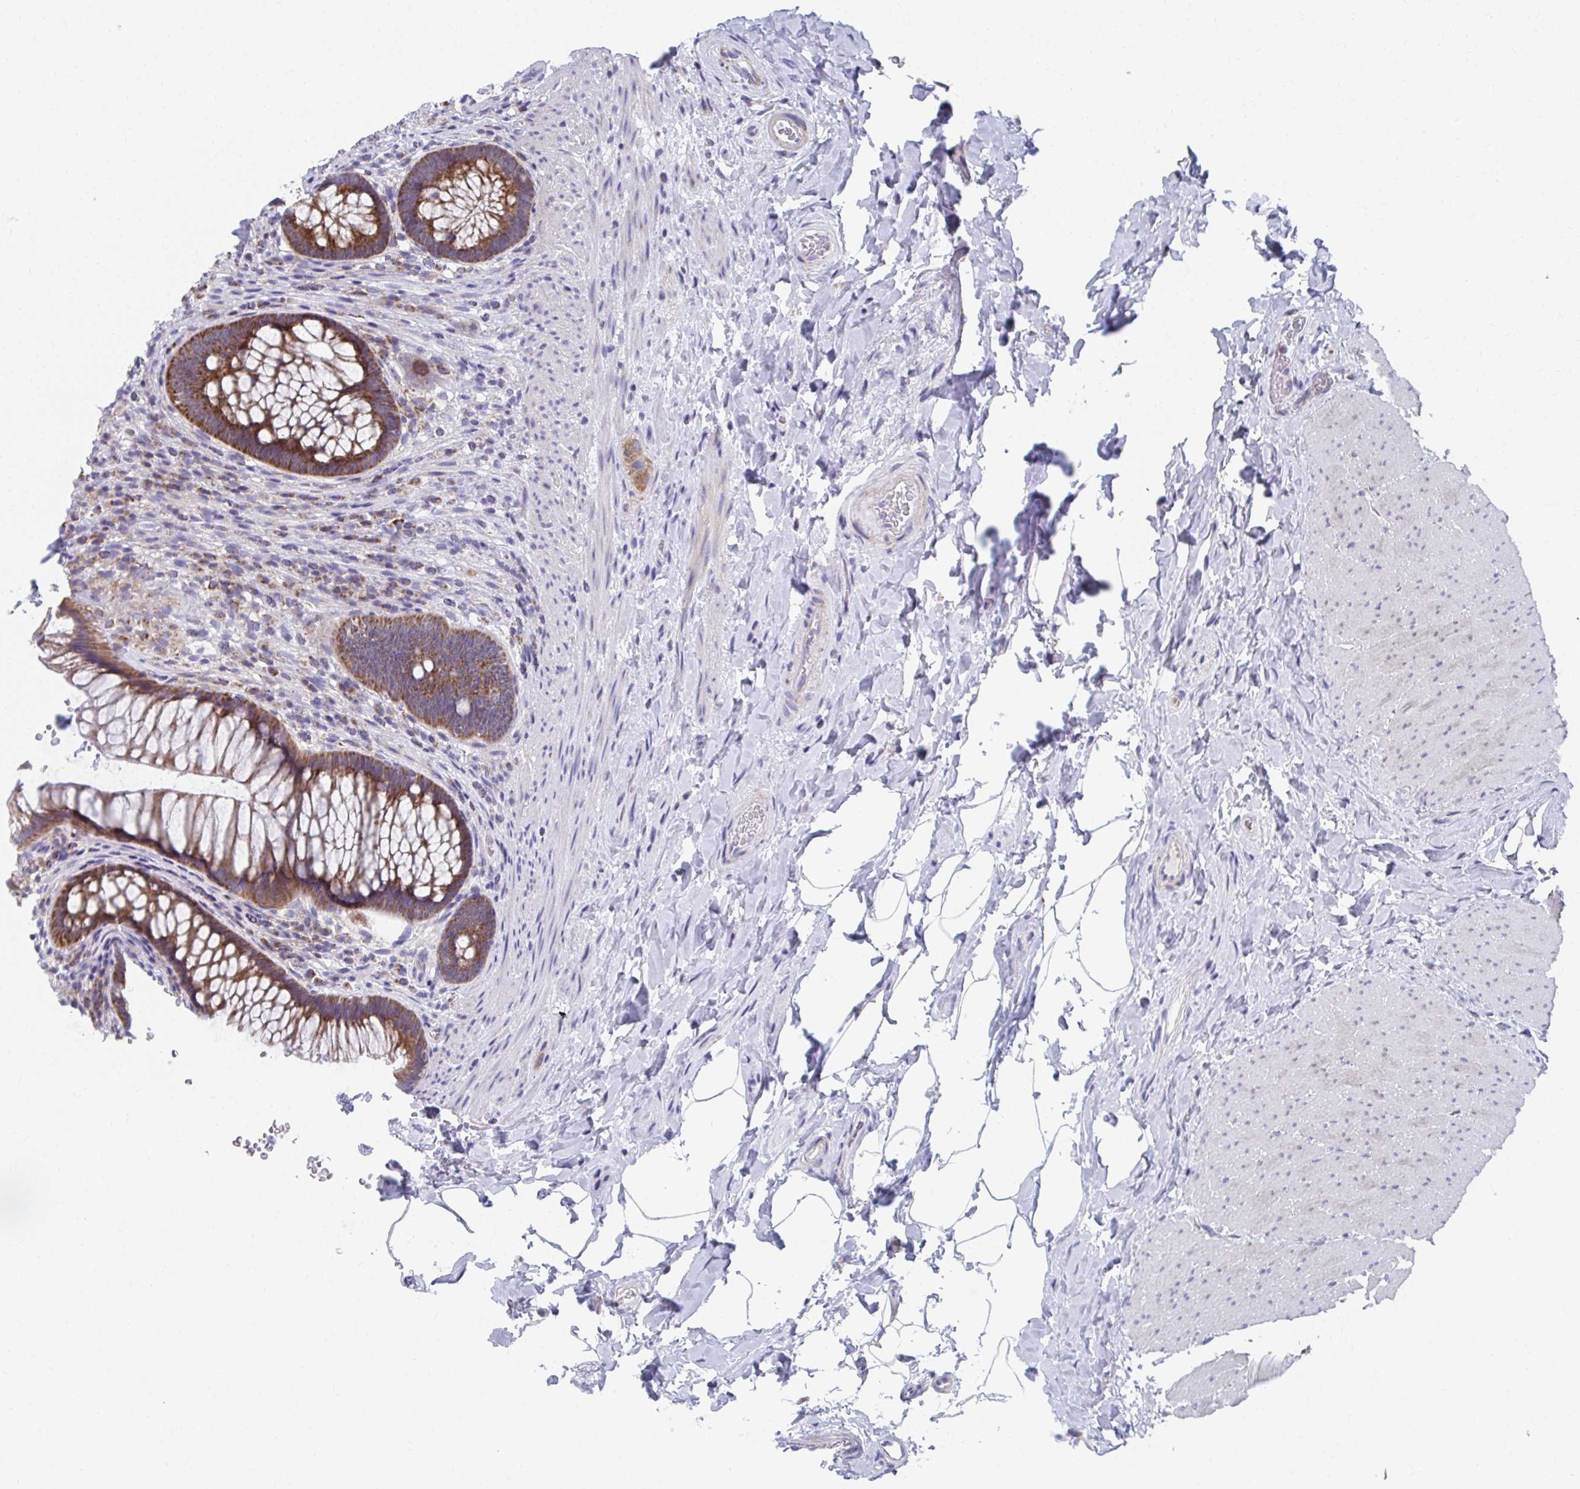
{"staining": {"intensity": "moderate", "quantity": ">75%", "location": "cytoplasmic/membranous"}, "tissue": "rectum", "cell_type": "Glandular cells", "image_type": "normal", "snomed": [{"axis": "morphology", "description": "Normal tissue, NOS"}, {"axis": "topography", "description": "Rectum"}], "caption": "About >75% of glandular cells in unremarkable rectum show moderate cytoplasmic/membranous protein positivity as visualized by brown immunohistochemical staining.", "gene": "RCC1L", "patient": {"sex": "male", "age": 53}}